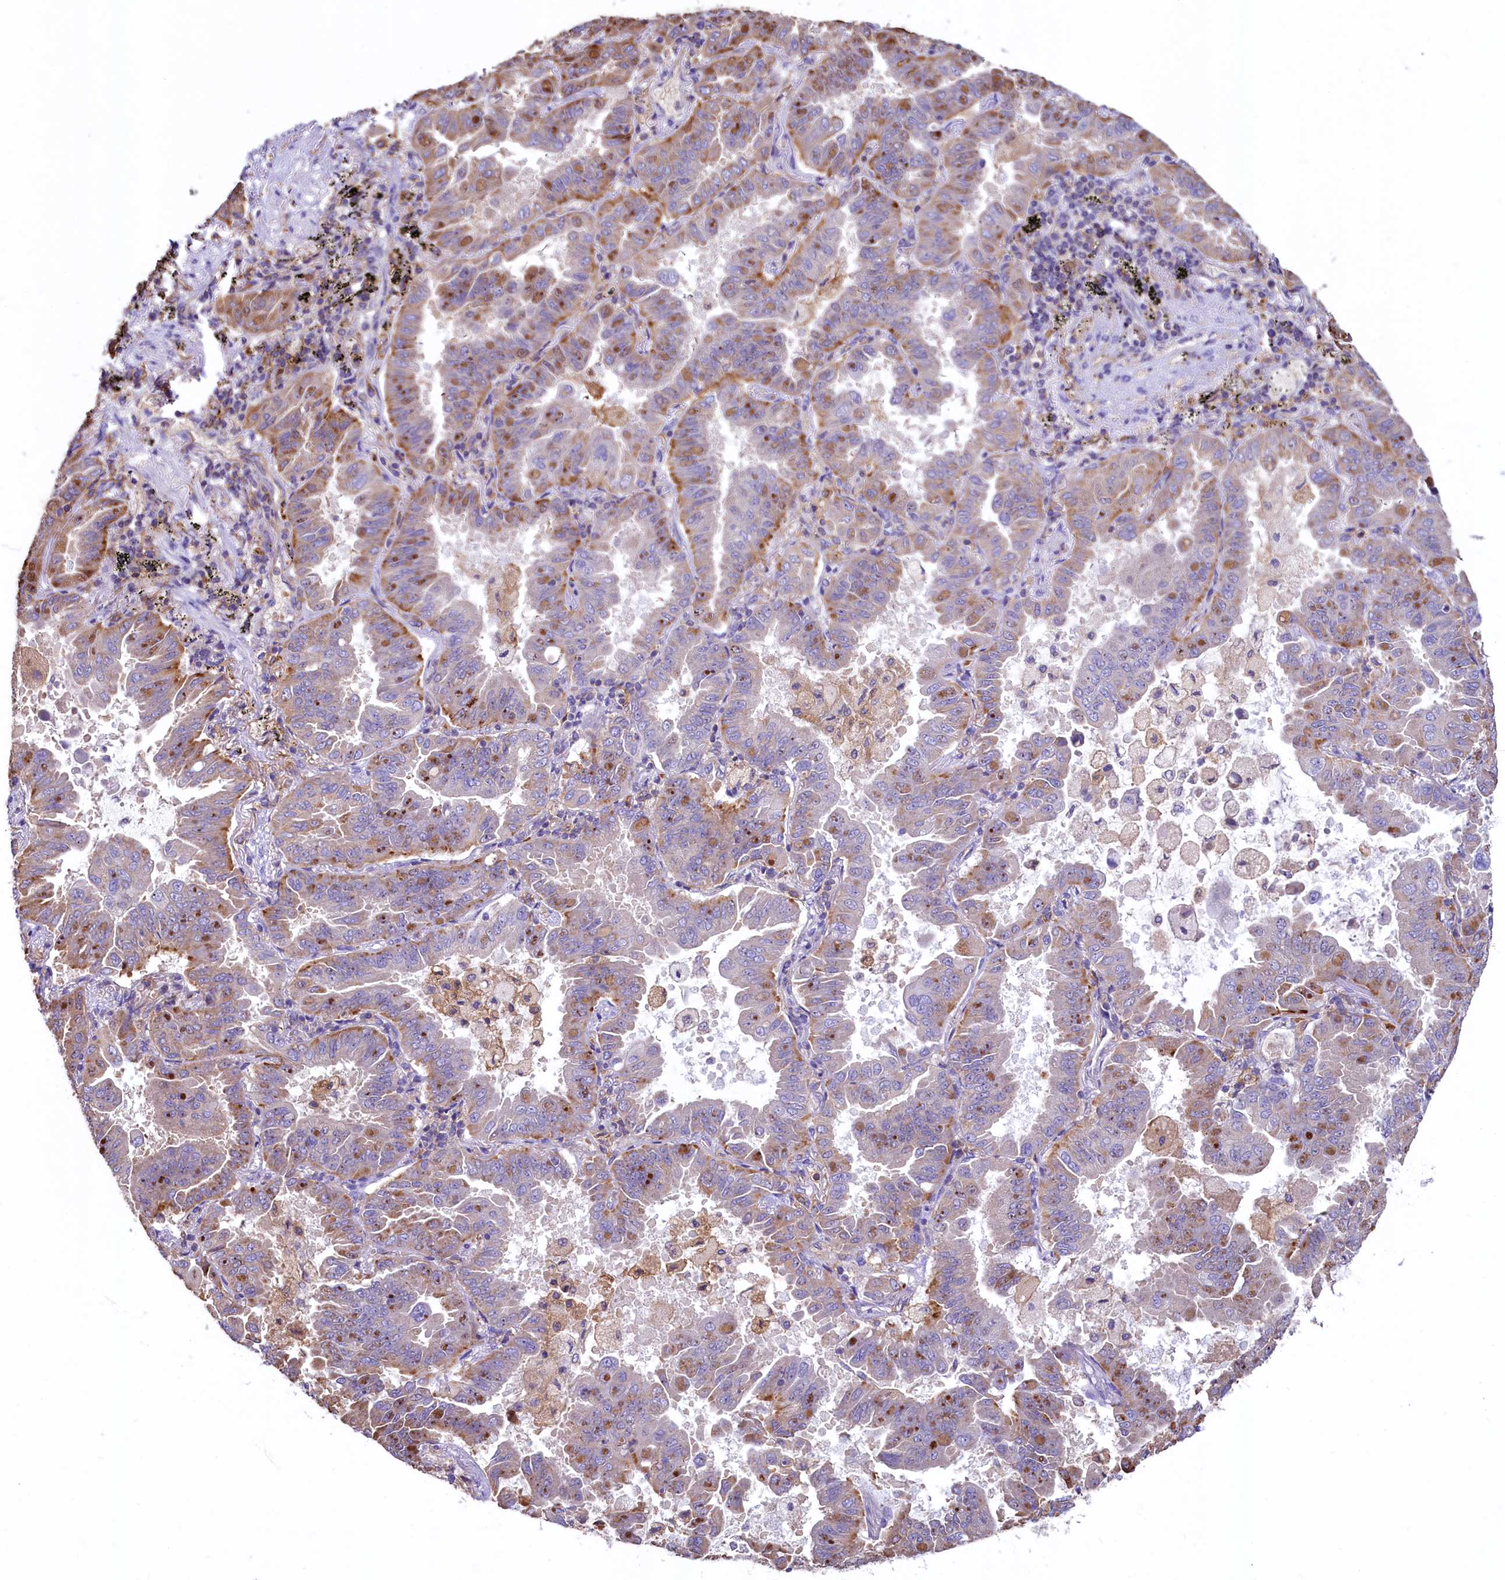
{"staining": {"intensity": "moderate", "quantity": "<25%", "location": "cytoplasmic/membranous"}, "tissue": "lung cancer", "cell_type": "Tumor cells", "image_type": "cancer", "snomed": [{"axis": "morphology", "description": "Adenocarcinoma, NOS"}, {"axis": "topography", "description": "Lung"}], "caption": "A brown stain shows moderate cytoplasmic/membranous positivity of a protein in adenocarcinoma (lung) tumor cells. (DAB = brown stain, brightfield microscopy at high magnification).", "gene": "HPS6", "patient": {"sex": "male", "age": 64}}